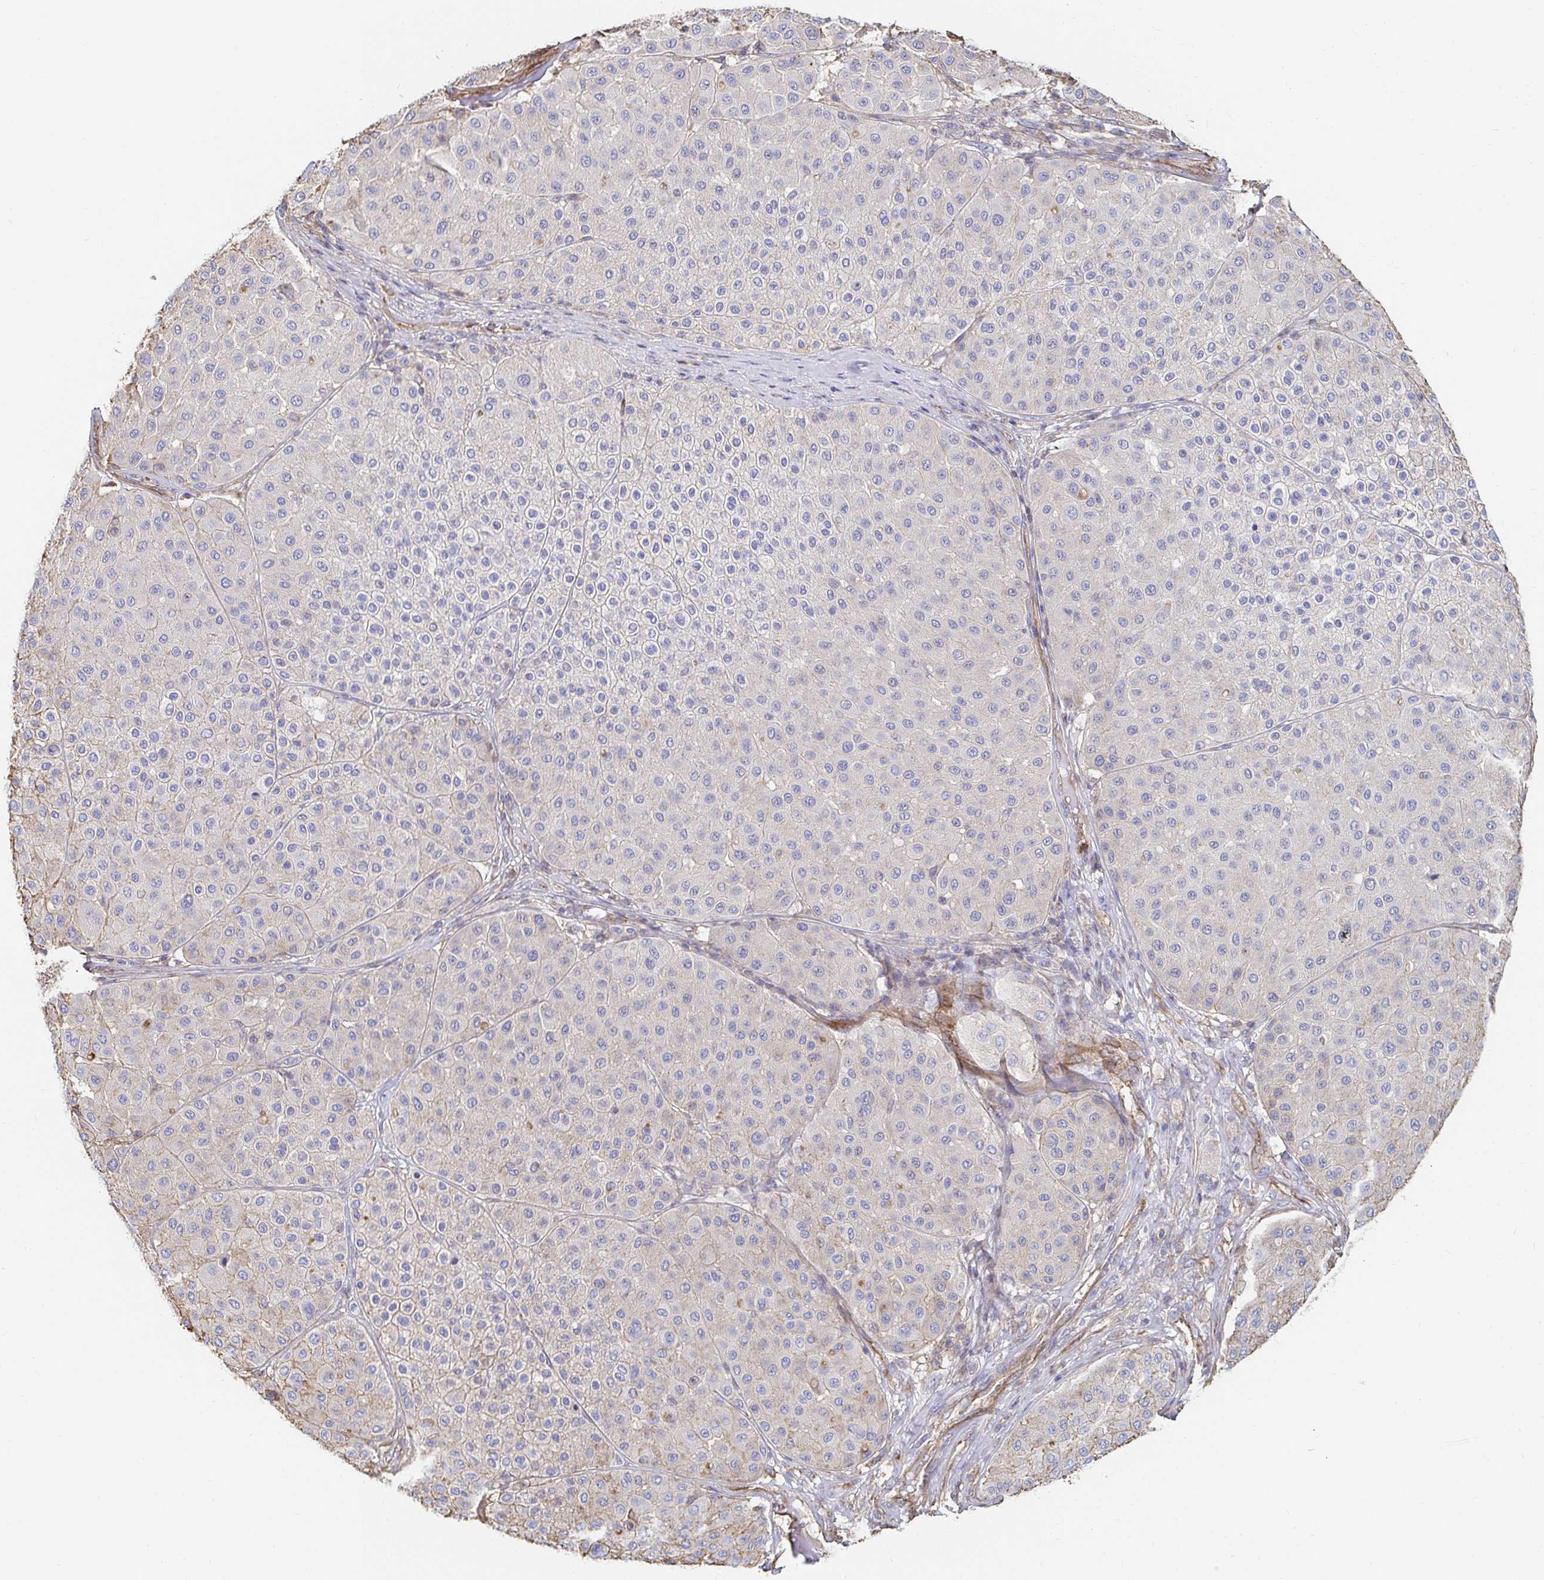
{"staining": {"intensity": "moderate", "quantity": "<25%", "location": "cytoplasmic/membranous"}, "tissue": "melanoma", "cell_type": "Tumor cells", "image_type": "cancer", "snomed": [{"axis": "morphology", "description": "Malignant melanoma, Metastatic site"}, {"axis": "topography", "description": "Smooth muscle"}], "caption": "A histopathology image showing moderate cytoplasmic/membranous positivity in approximately <25% of tumor cells in malignant melanoma (metastatic site), as visualized by brown immunohistochemical staining.", "gene": "PTPN14", "patient": {"sex": "male", "age": 41}}